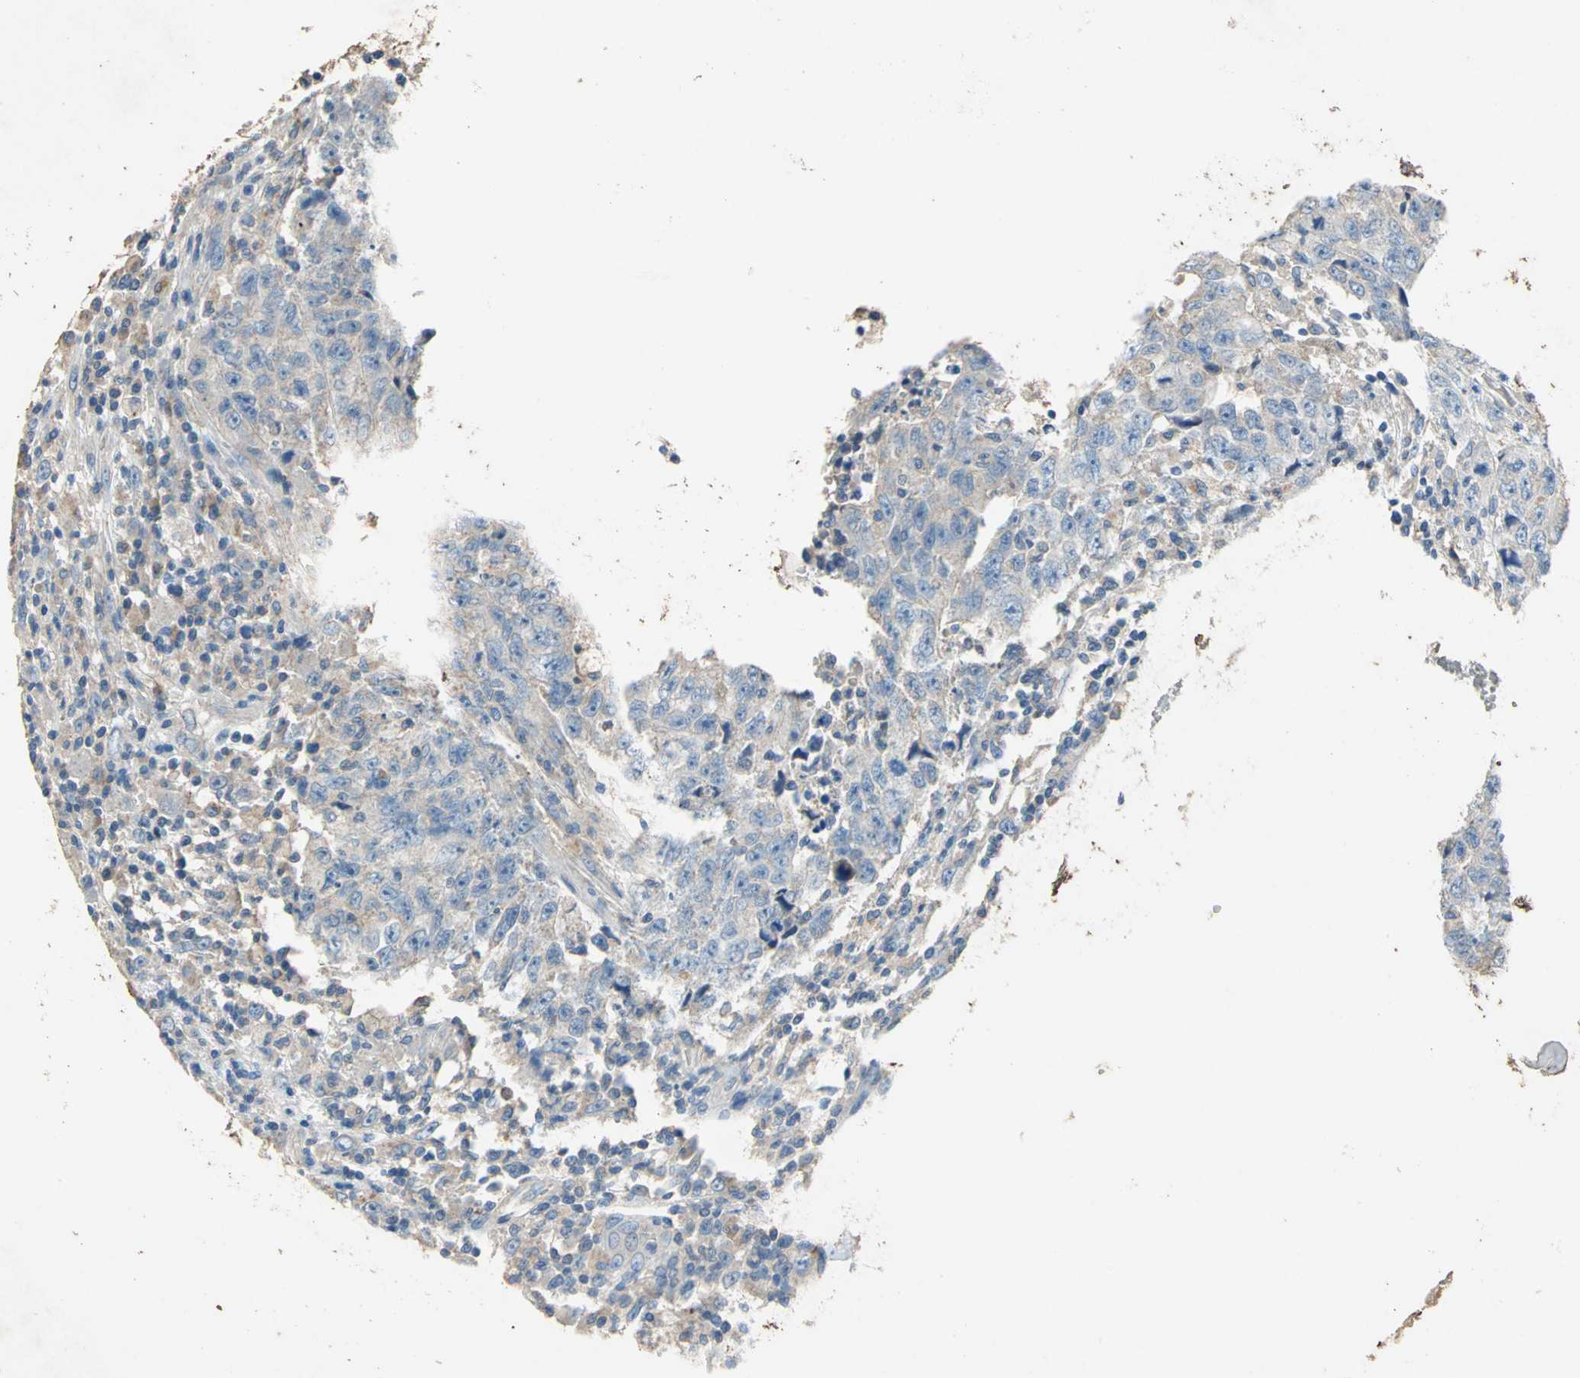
{"staining": {"intensity": "weak", "quantity": ">75%", "location": "cytoplasmic/membranous"}, "tissue": "testis cancer", "cell_type": "Tumor cells", "image_type": "cancer", "snomed": [{"axis": "morphology", "description": "Necrosis, NOS"}, {"axis": "morphology", "description": "Carcinoma, Embryonal, NOS"}, {"axis": "topography", "description": "Testis"}], "caption": "Protein staining of testis cancer (embryonal carcinoma) tissue displays weak cytoplasmic/membranous positivity in approximately >75% of tumor cells.", "gene": "ADAMTS5", "patient": {"sex": "male", "age": 19}}